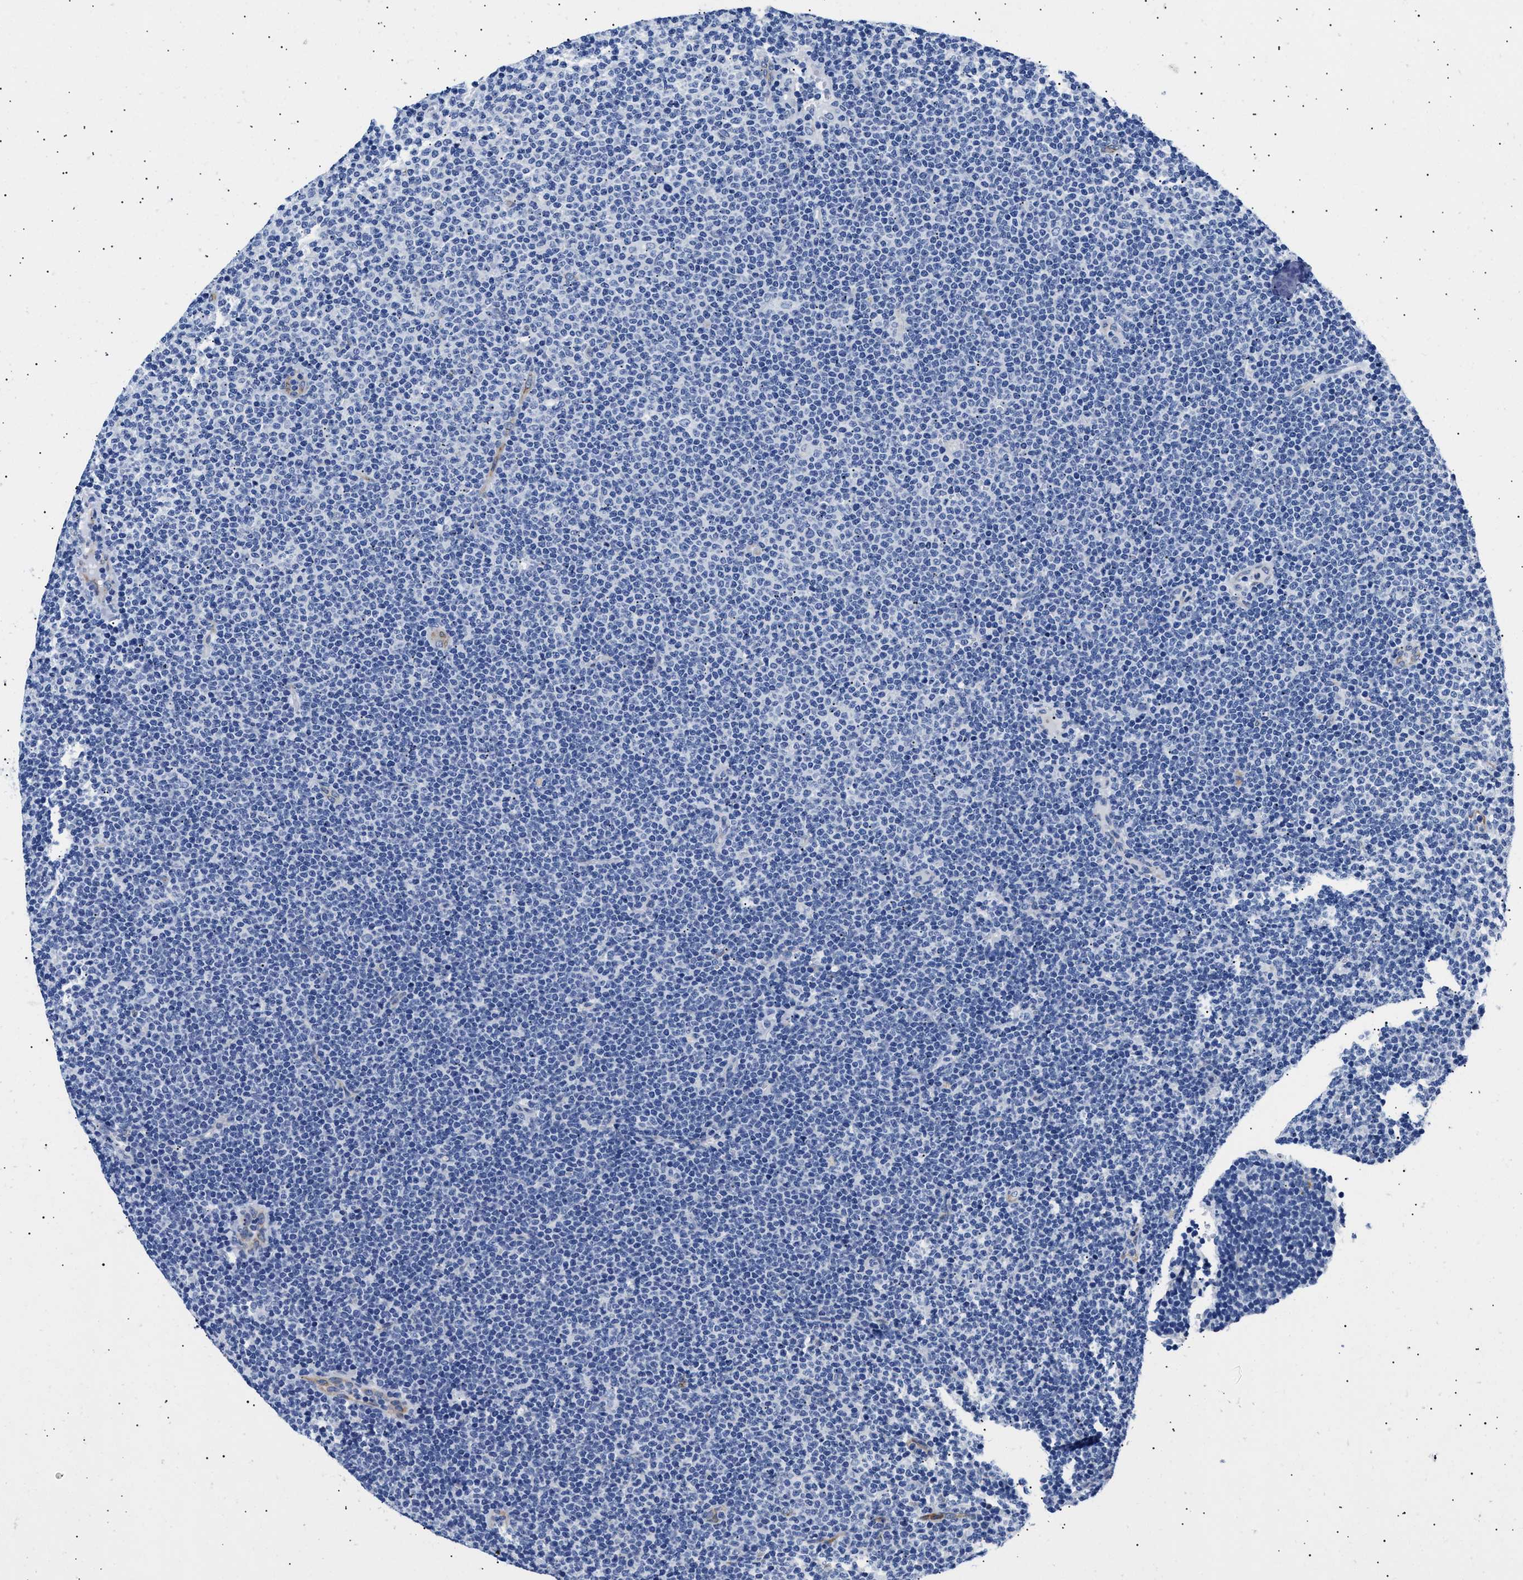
{"staining": {"intensity": "negative", "quantity": "none", "location": "none"}, "tissue": "lymphoma", "cell_type": "Tumor cells", "image_type": "cancer", "snomed": [{"axis": "morphology", "description": "Malignant lymphoma, non-Hodgkin's type, Low grade"}, {"axis": "topography", "description": "Lymph node"}], "caption": "Immunohistochemistry micrograph of human malignant lymphoma, non-Hodgkin's type (low-grade) stained for a protein (brown), which shows no staining in tumor cells.", "gene": "HEMGN", "patient": {"sex": "female", "age": 53}}